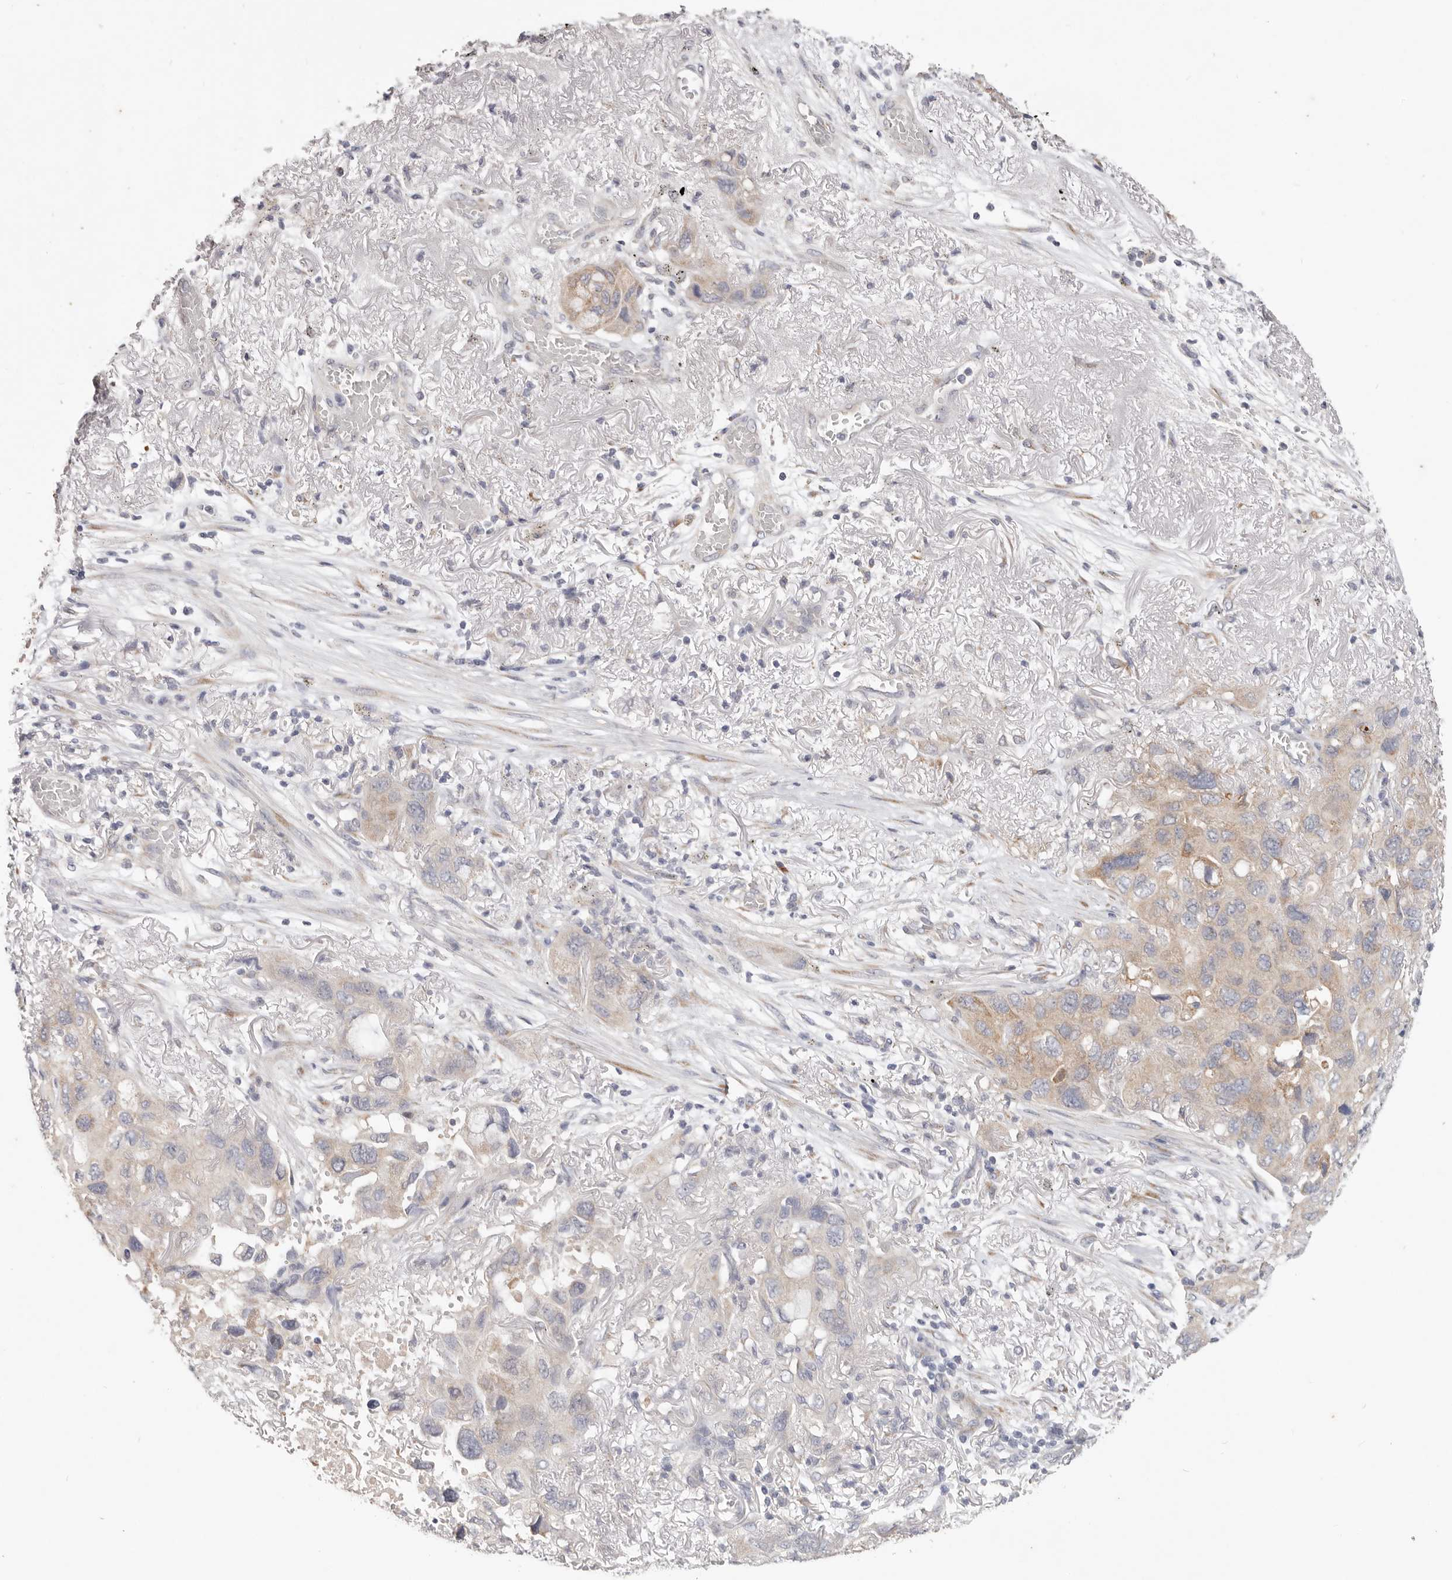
{"staining": {"intensity": "weak", "quantity": "<25%", "location": "cytoplasmic/membranous"}, "tissue": "lung cancer", "cell_type": "Tumor cells", "image_type": "cancer", "snomed": [{"axis": "morphology", "description": "Squamous cell carcinoma, NOS"}, {"axis": "topography", "description": "Lung"}], "caption": "A high-resolution micrograph shows immunohistochemistry staining of lung squamous cell carcinoma, which demonstrates no significant expression in tumor cells.", "gene": "WDR77", "patient": {"sex": "female", "age": 73}}